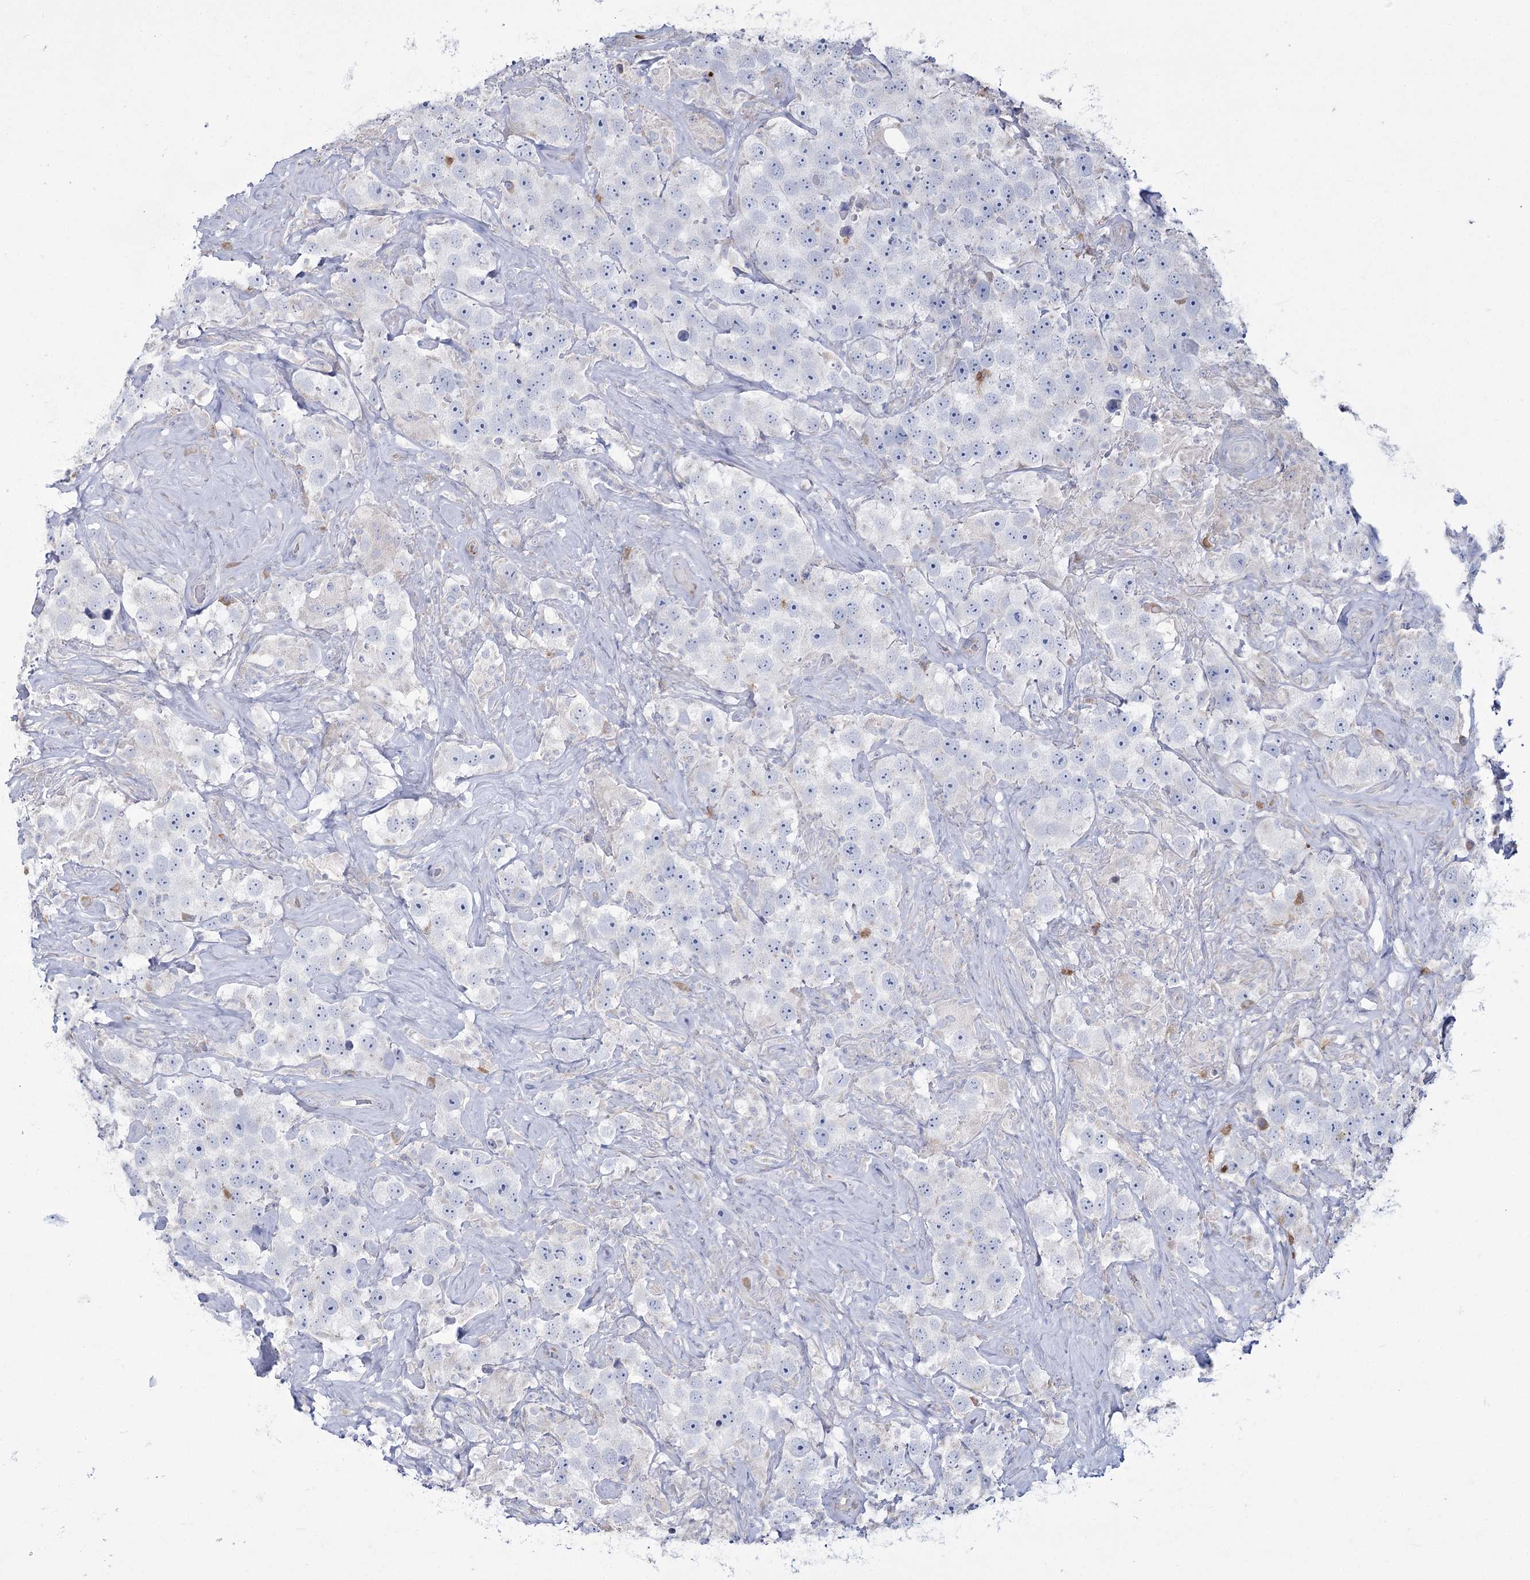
{"staining": {"intensity": "negative", "quantity": "none", "location": "none"}, "tissue": "testis cancer", "cell_type": "Tumor cells", "image_type": "cancer", "snomed": [{"axis": "morphology", "description": "Seminoma, NOS"}, {"axis": "topography", "description": "Testis"}], "caption": "This histopathology image is of testis seminoma stained with IHC to label a protein in brown with the nuclei are counter-stained blue. There is no staining in tumor cells.", "gene": "NIPAL4", "patient": {"sex": "male", "age": 49}}